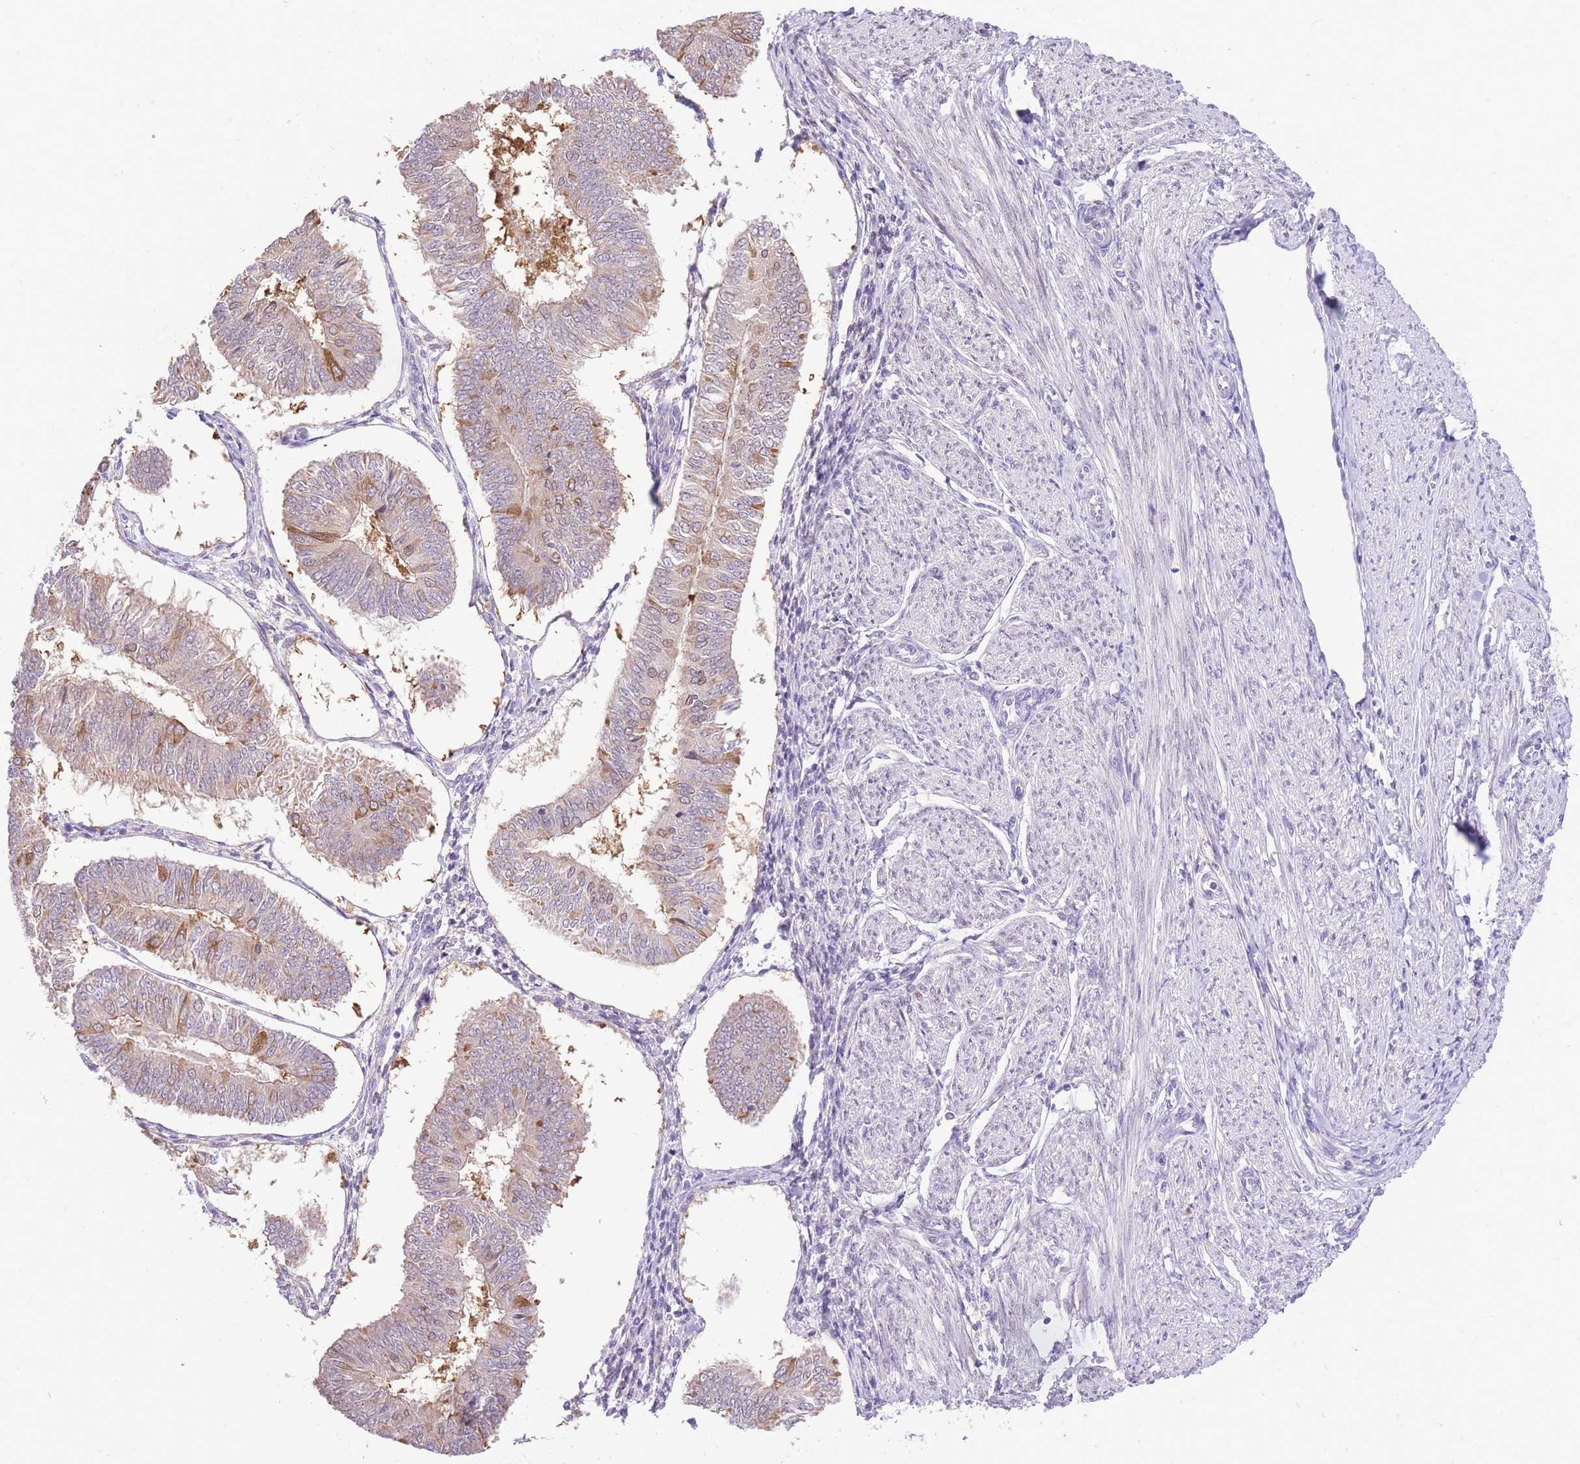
{"staining": {"intensity": "moderate", "quantity": "<25%", "location": "cytoplasmic/membranous"}, "tissue": "endometrial cancer", "cell_type": "Tumor cells", "image_type": "cancer", "snomed": [{"axis": "morphology", "description": "Adenocarcinoma, NOS"}, {"axis": "topography", "description": "Endometrium"}], "caption": "This photomicrograph demonstrates immunohistochemistry staining of human endometrial adenocarcinoma, with low moderate cytoplasmic/membranous expression in about <25% of tumor cells.", "gene": "LIPH", "patient": {"sex": "female", "age": 58}}